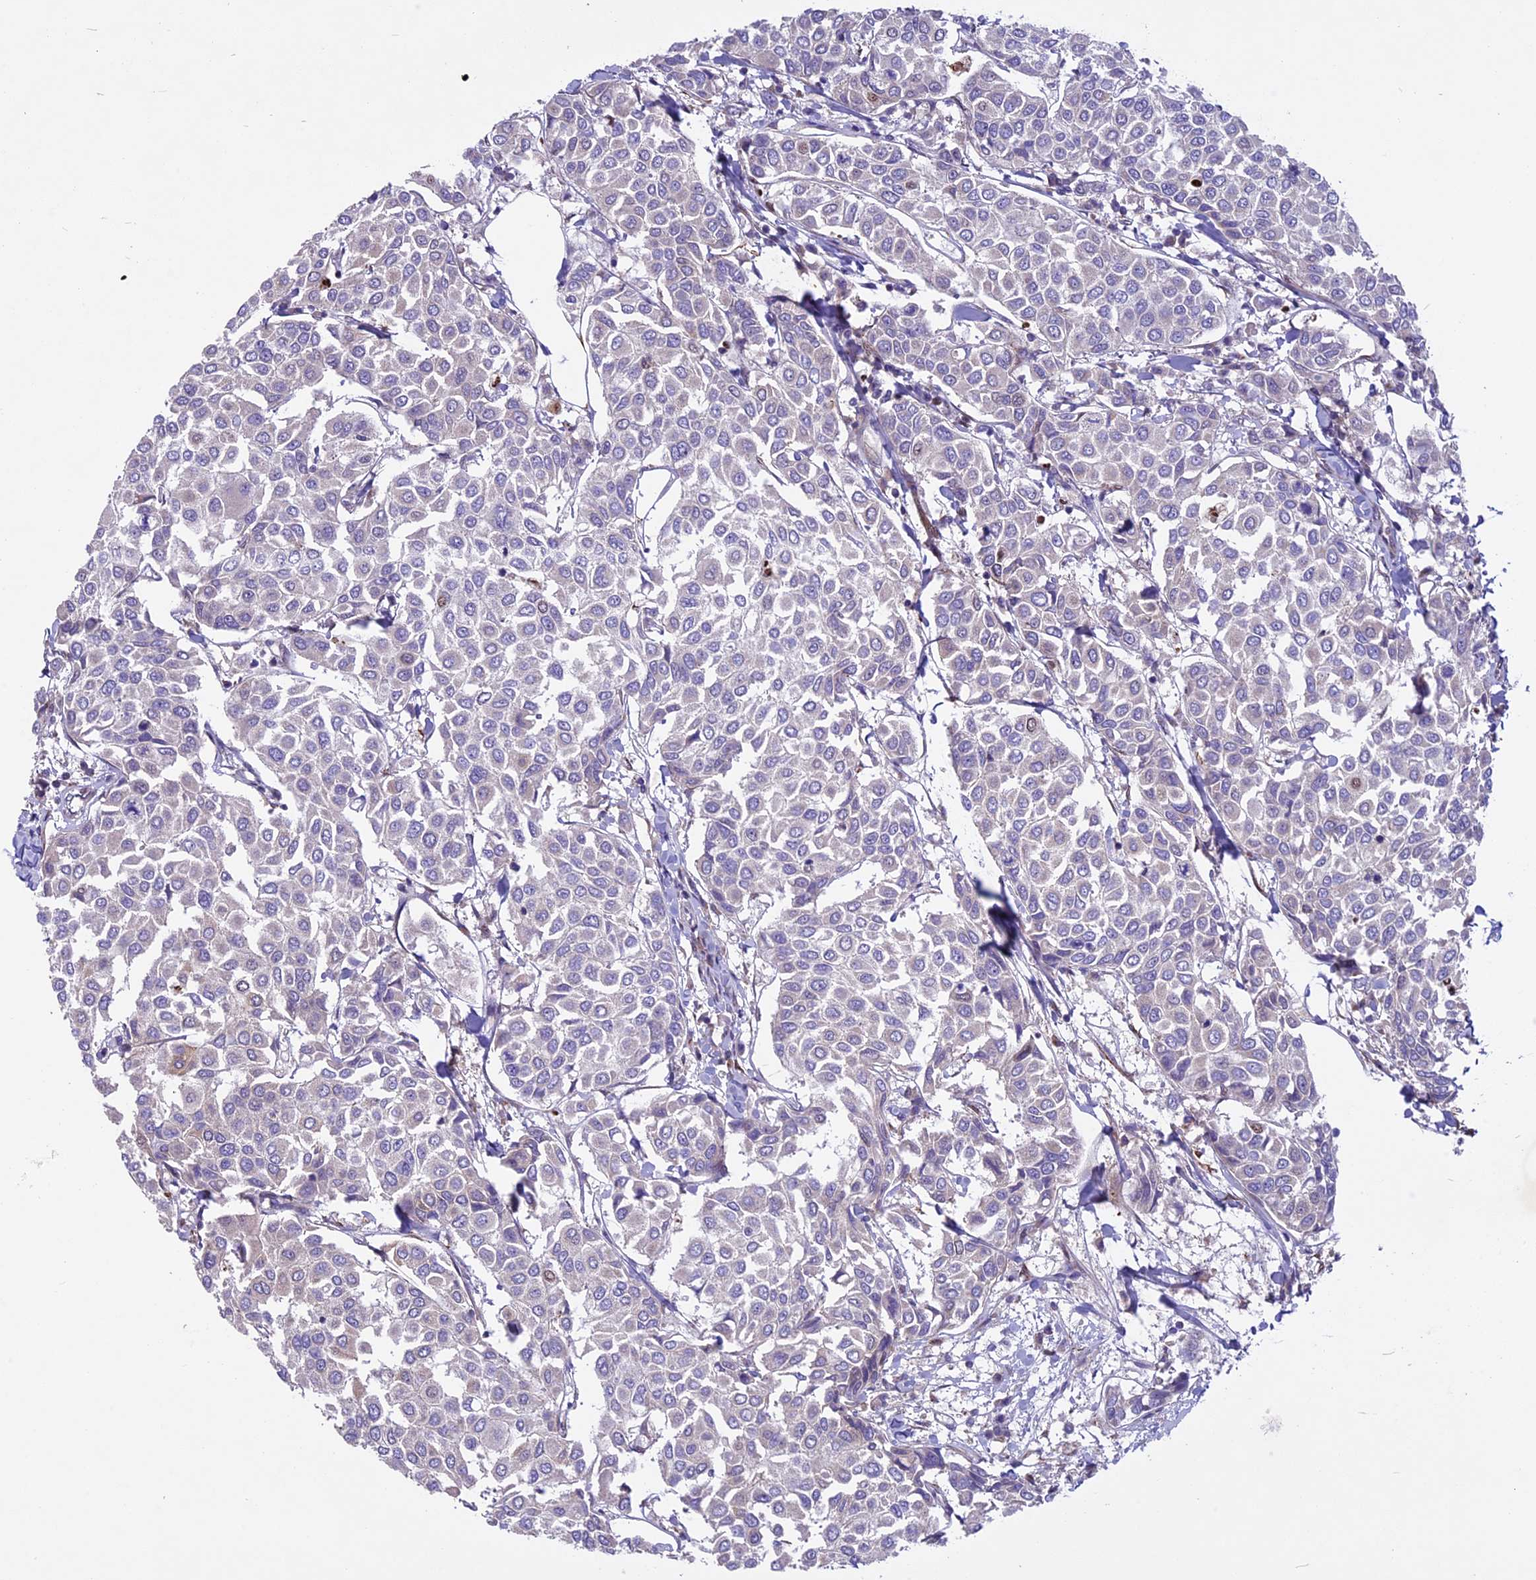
{"staining": {"intensity": "negative", "quantity": "none", "location": "none"}, "tissue": "breast cancer", "cell_type": "Tumor cells", "image_type": "cancer", "snomed": [{"axis": "morphology", "description": "Duct carcinoma"}, {"axis": "topography", "description": "Breast"}], "caption": "Tumor cells are negative for protein expression in human infiltrating ductal carcinoma (breast).", "gene": "MIEF2", "patient": {"sex": "female", "age": 55}}